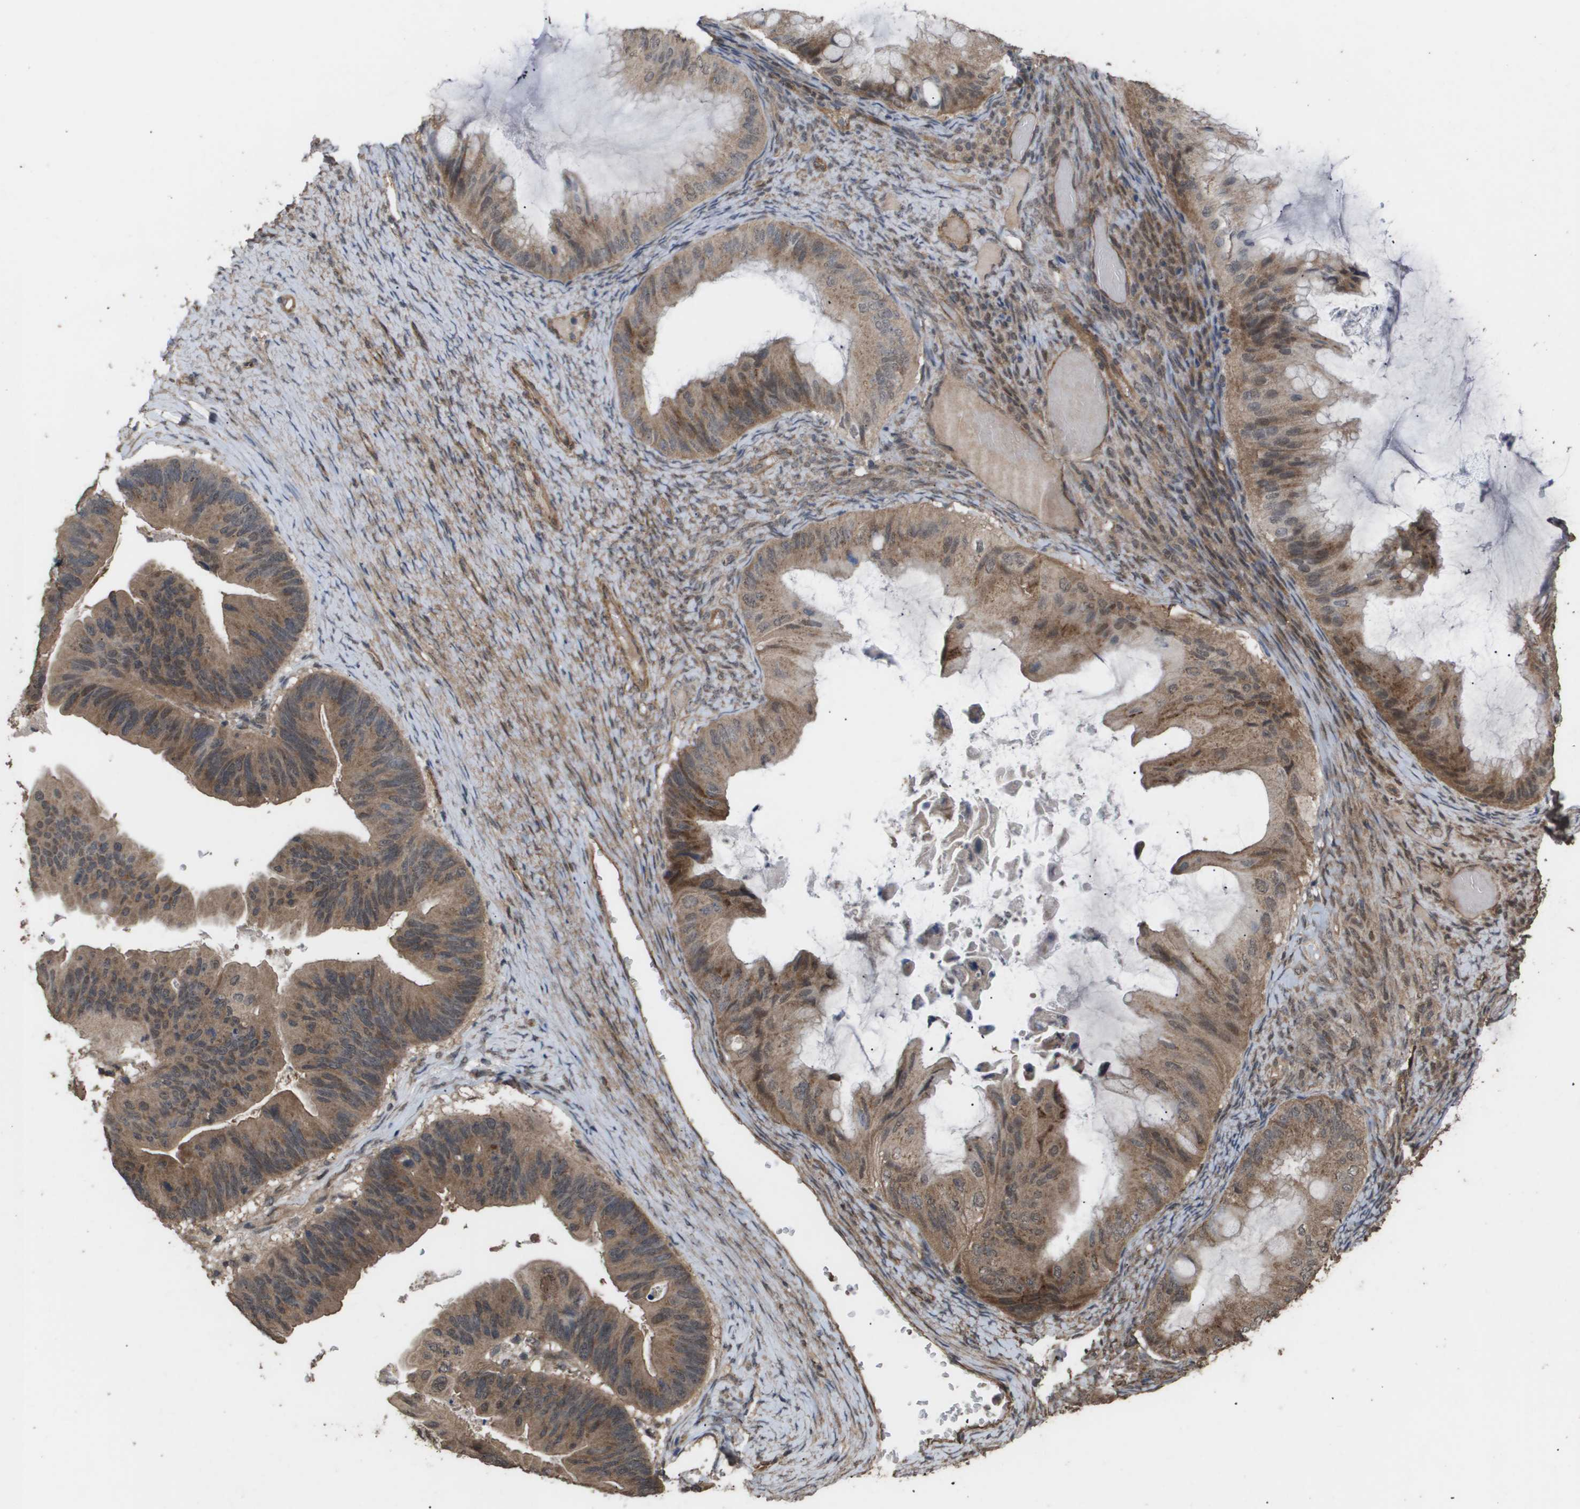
{"staining": {"intensity": "moderate", "quantity": ">75%", "location": "cytoplasmic/membranous"}, "tissue": "ovarian cancer", "cell_type": "Tumor cells", "image_type": "cancer", "snomed": [{"axis": "morphology", "description": "Cystadenocarcinoma, mucinous, NOS"}, {"axis": "topography", "description": "Ovary"}], "caption": "The histopathology image reveals staining of mucinous cystadenocarcinoma (ovarian), revealing moderate cytoplasmic/membranous protein expression (brown color) within tumor cells.", "gene": "CUL5", "patient": {"sex": "female", "age": 61}}